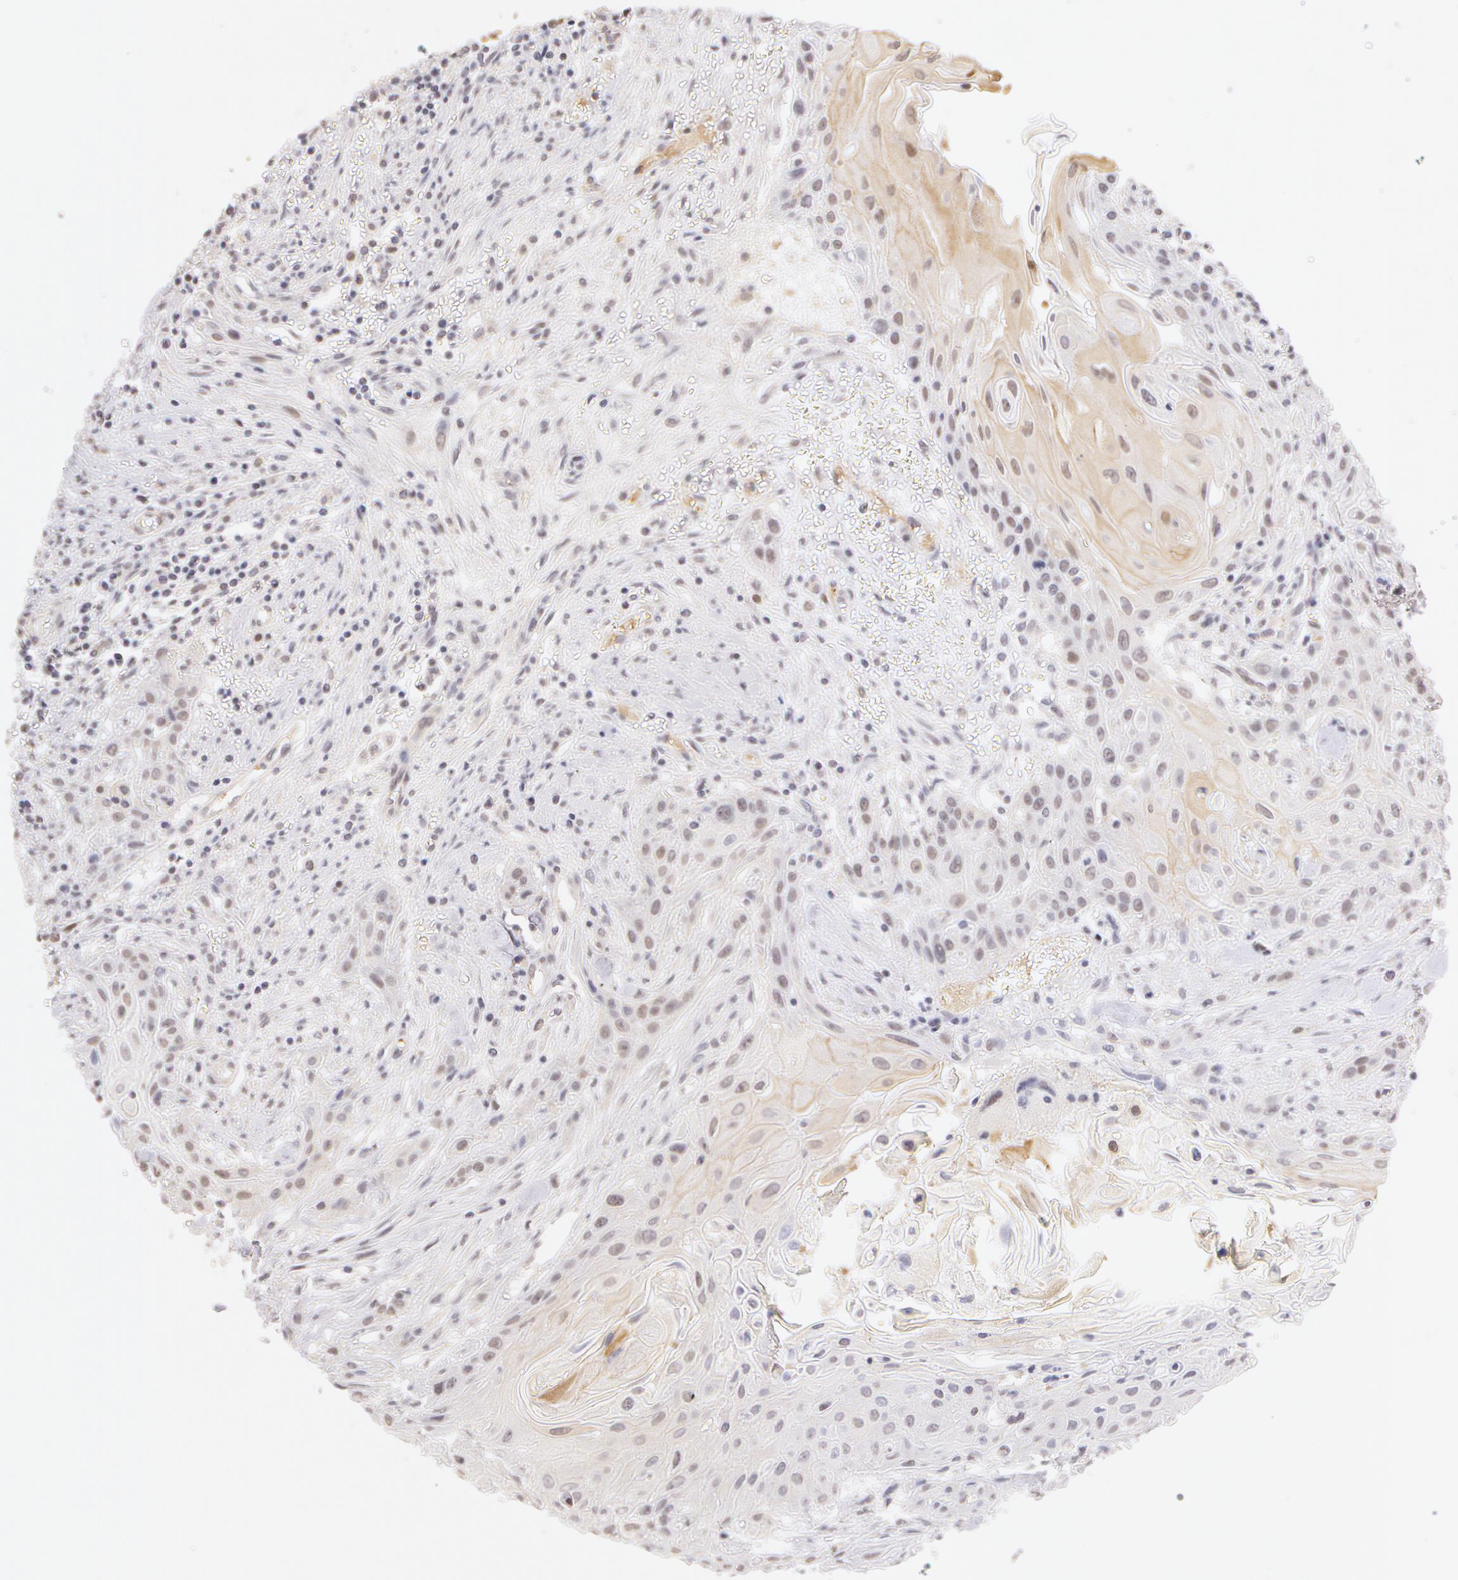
{"staining": {"intensity": "negative", "quantity": "none", "location": "none"}, "tissue": "head and neck cancer", "cell_type": "Tumor cells", "image_type": "cancer", "snomed": [{"axis": "morphology", "description": "Squamous cell carcinoma, NOS"}, {"axis": "morphology", "description": "Squamous cell carcinoma, metastatic, NOS"}, {"axis": "topography", "description": "Lymph node"}, {"axis": "topography", "description": "Salivary gland"}, {"axis": "topography", "description": "Head-Neck"}], "caption": "Immunohistochemical staining of head and neck cancer reveals no significant staining in tumor cells. (Immunohistochemistry, brightfield microscopy, high magnification).", "gene": "ZNF597", "patient": {"sex": "female", "age": 74}}